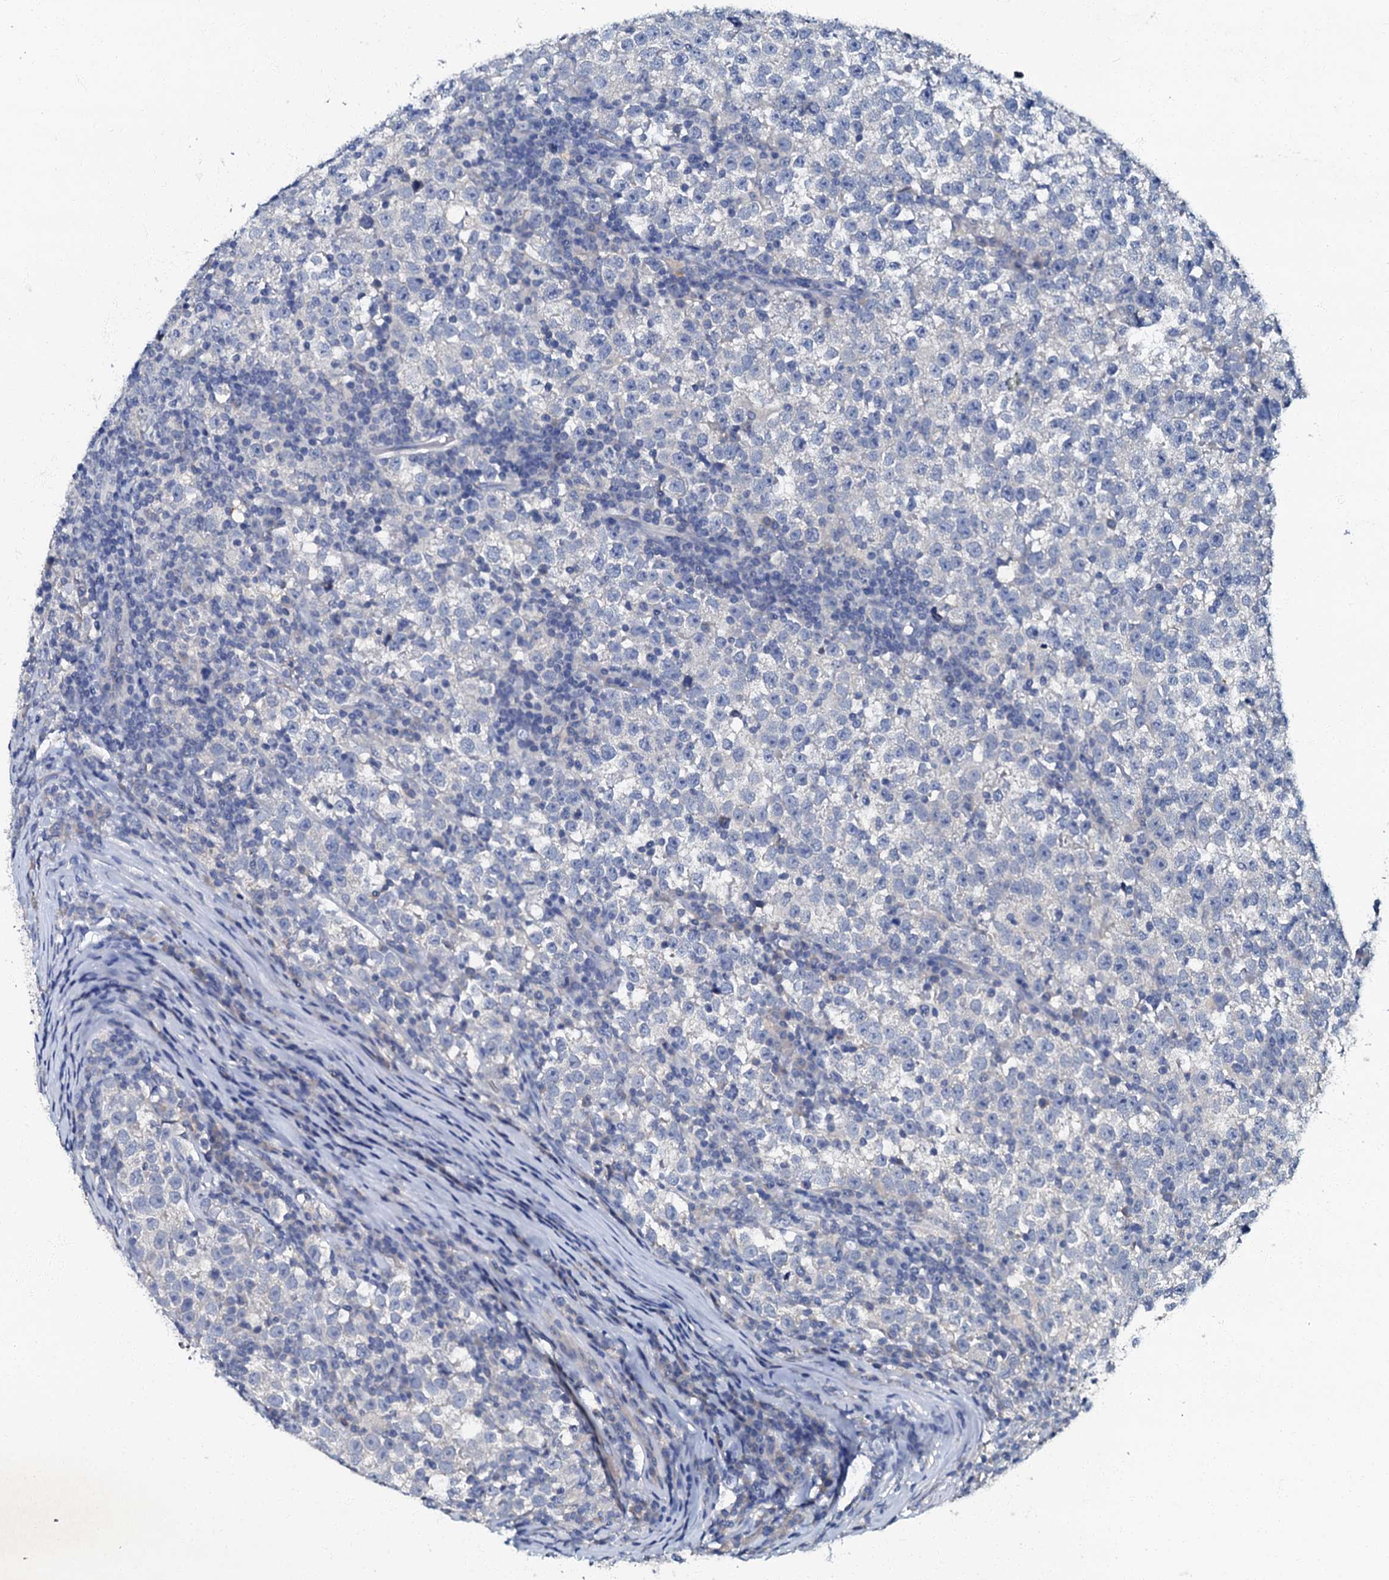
{"staining": {"intensity": "negative", "quantity": "none", "location": "none"}, "tissue": "testis cancer", "cell_type": "Tumor cells", "image_type": "cancer", "snomed": [{"axis": "morphology", "description": "Normal tissue, NOS"}, {"axis": "morphology", "description": "Seminoma, NOS"}, {"axis": "topography", "description": "Testis"}], "caption": "High magnification brightfield microscopy of testis seminoma stained with DAB (3,3'-diaminobenzidine) (brown) and counterstained with hematoxylin (blue): tumor cells show no significant positivity.", "gene": "OLAH", "patient": {"sex": "male", "age": 43}}